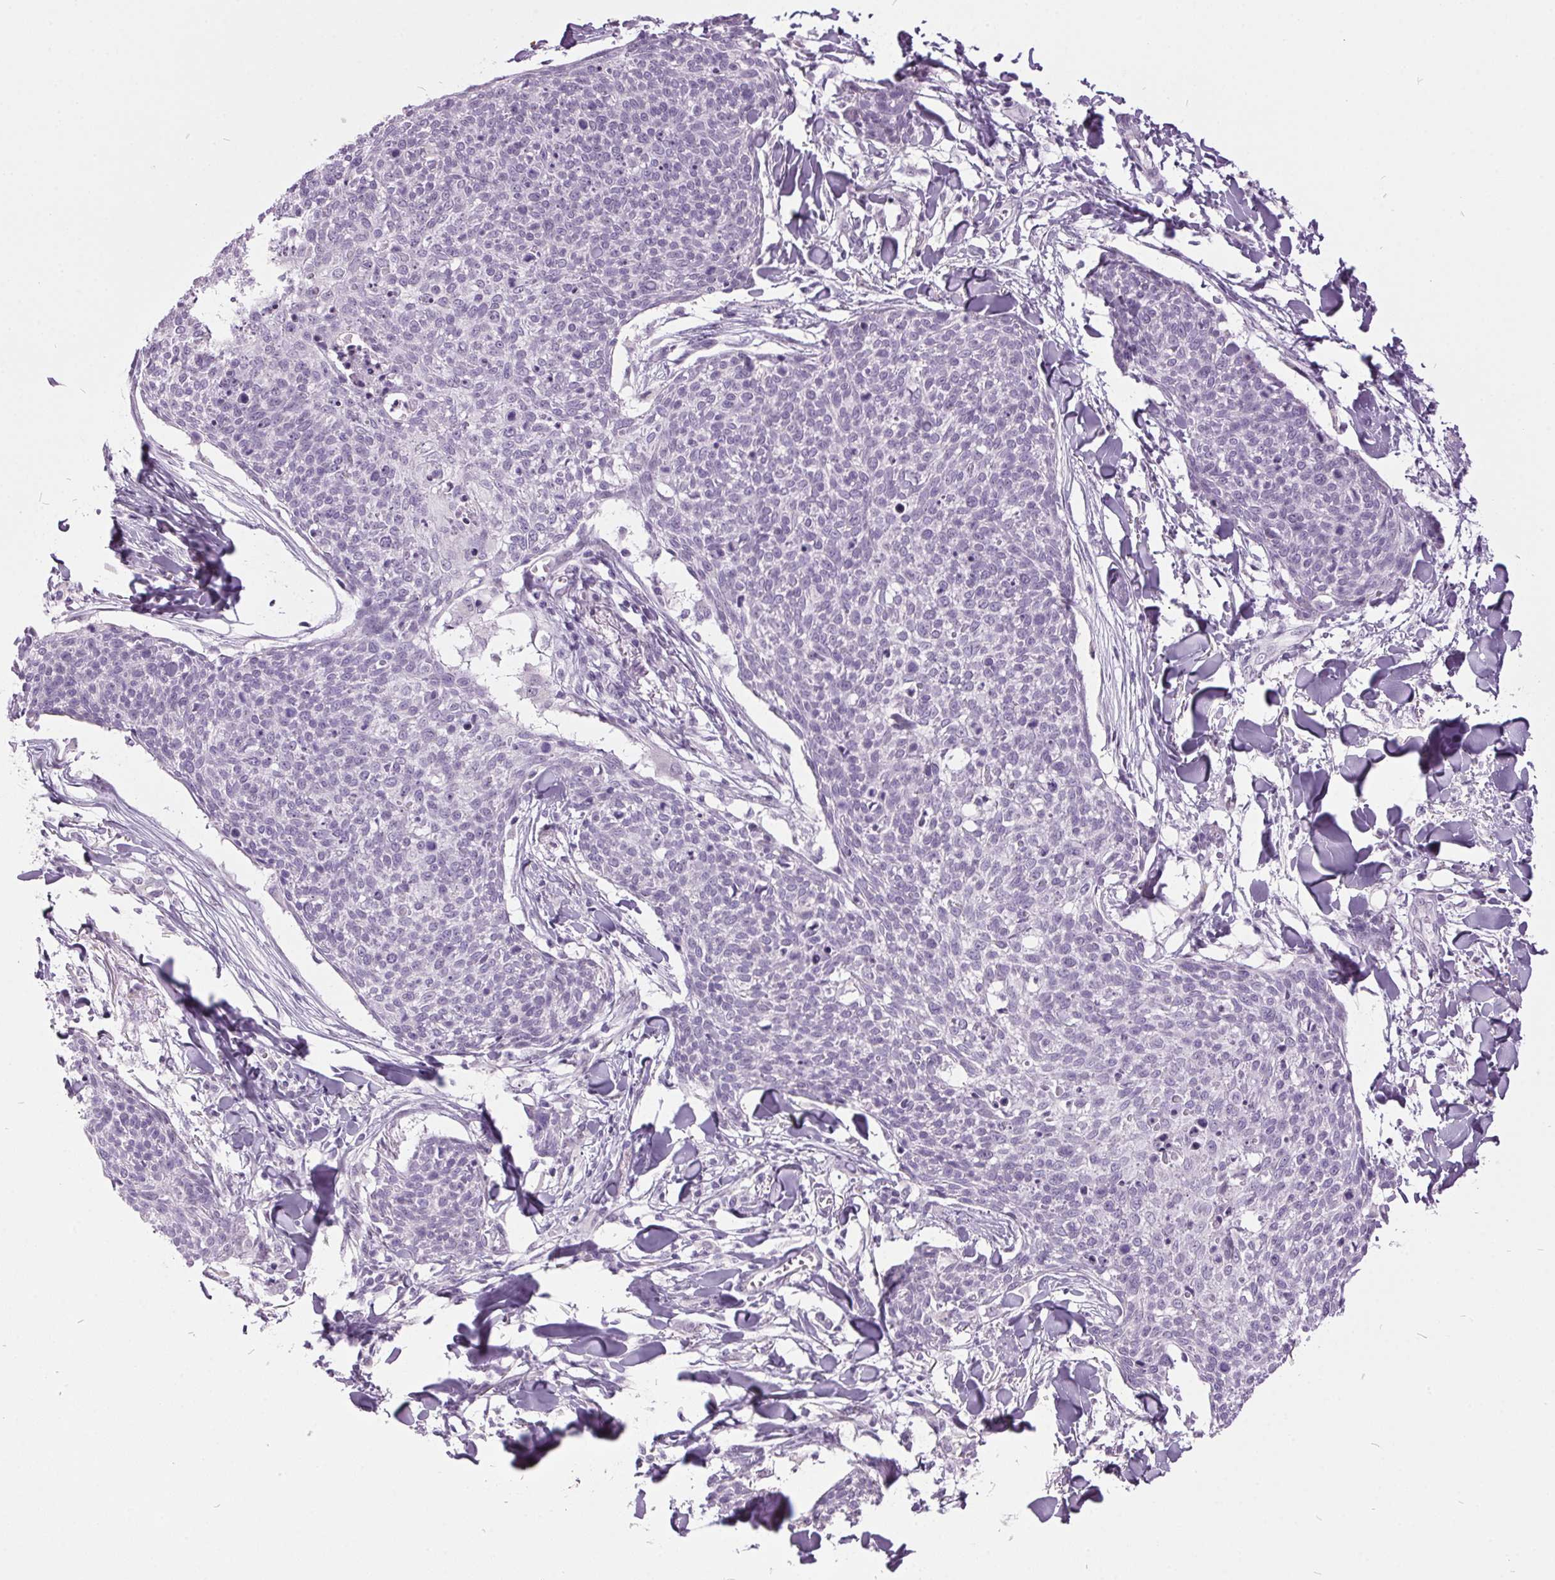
{"staining": {"intensity": "negative", "quantity": "none", "location": "none"}, "tissue": "skin cancer", "cell_type": "Tumor cells", "image_type": "cancer", "snomed": [{"axis": "morphology", "description": "Squamous cell carcinoma, NOS"}, {"axis": "topography", "description": "Skin"}, {"axis": "topography", "description": "Vulva"}], "caption": "This is an immunohistochemistry photomicrograph of squamous cell carcinoma (skin). There is no expression in tumor cells.", "gene": "ODAD2", "patient": {"sex": "female", "age": 75}}